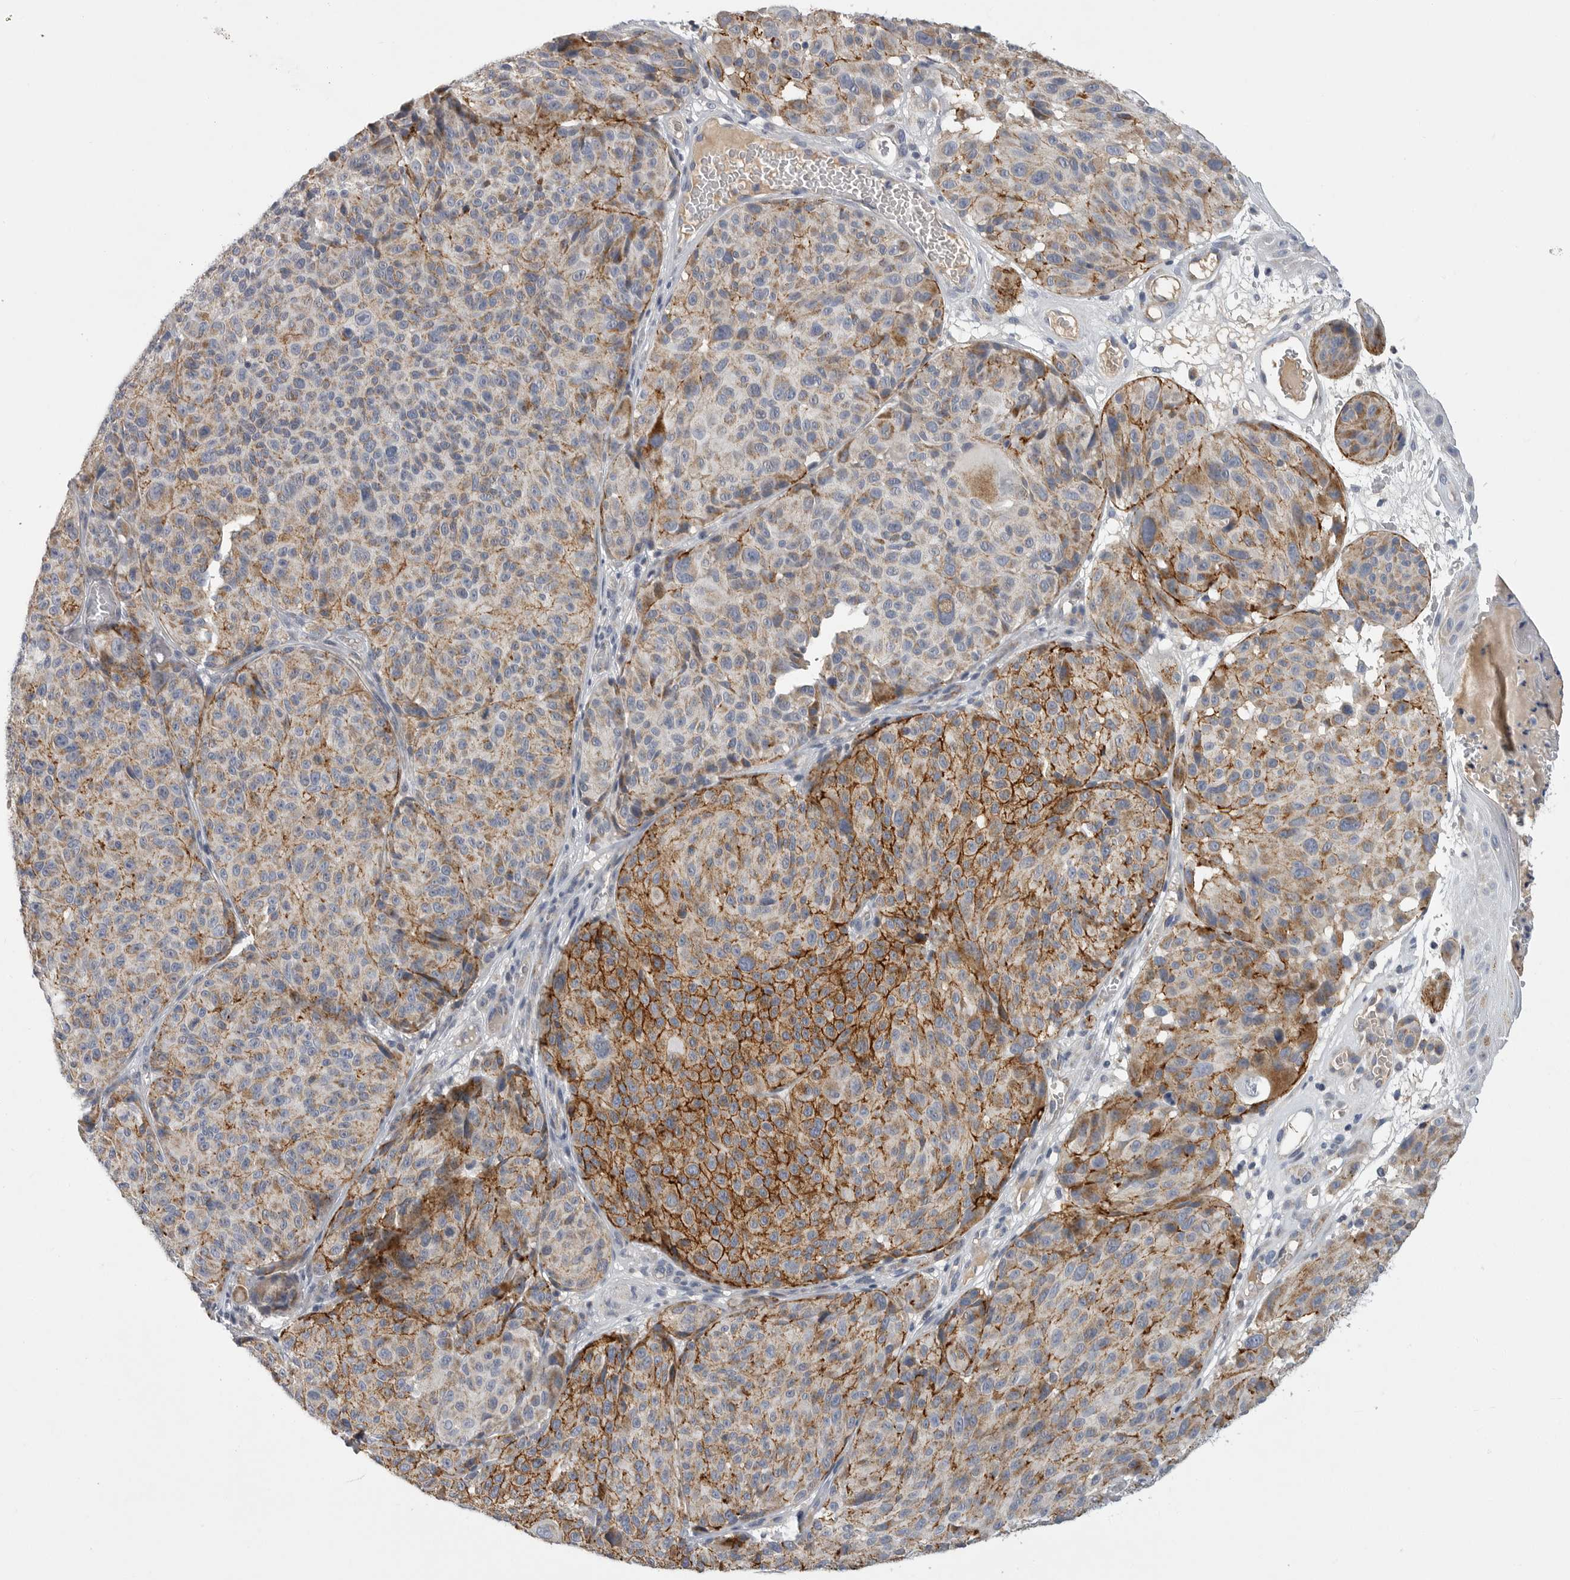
{"staining": {"intensity": "moderate", "quantity": ">75%", "location": "cytoplasmic/membranous"}, "tissue": "melanoma", "cell_type": "Tumor cells", "image_type": "cancer", "snomed": [{"axis": "morphology", "description": "Malignant melanoma, NOS"}, {"axis": "topography", "description": "Skin"}], "caption": "This is a photomicrograph of IHC staining of malignant melanoma, which shows moderate staining in the cytoplasmic/membranous of tumor cells.", "gene": "SDC3", "patient": {"sex": "male", "age": 83}}